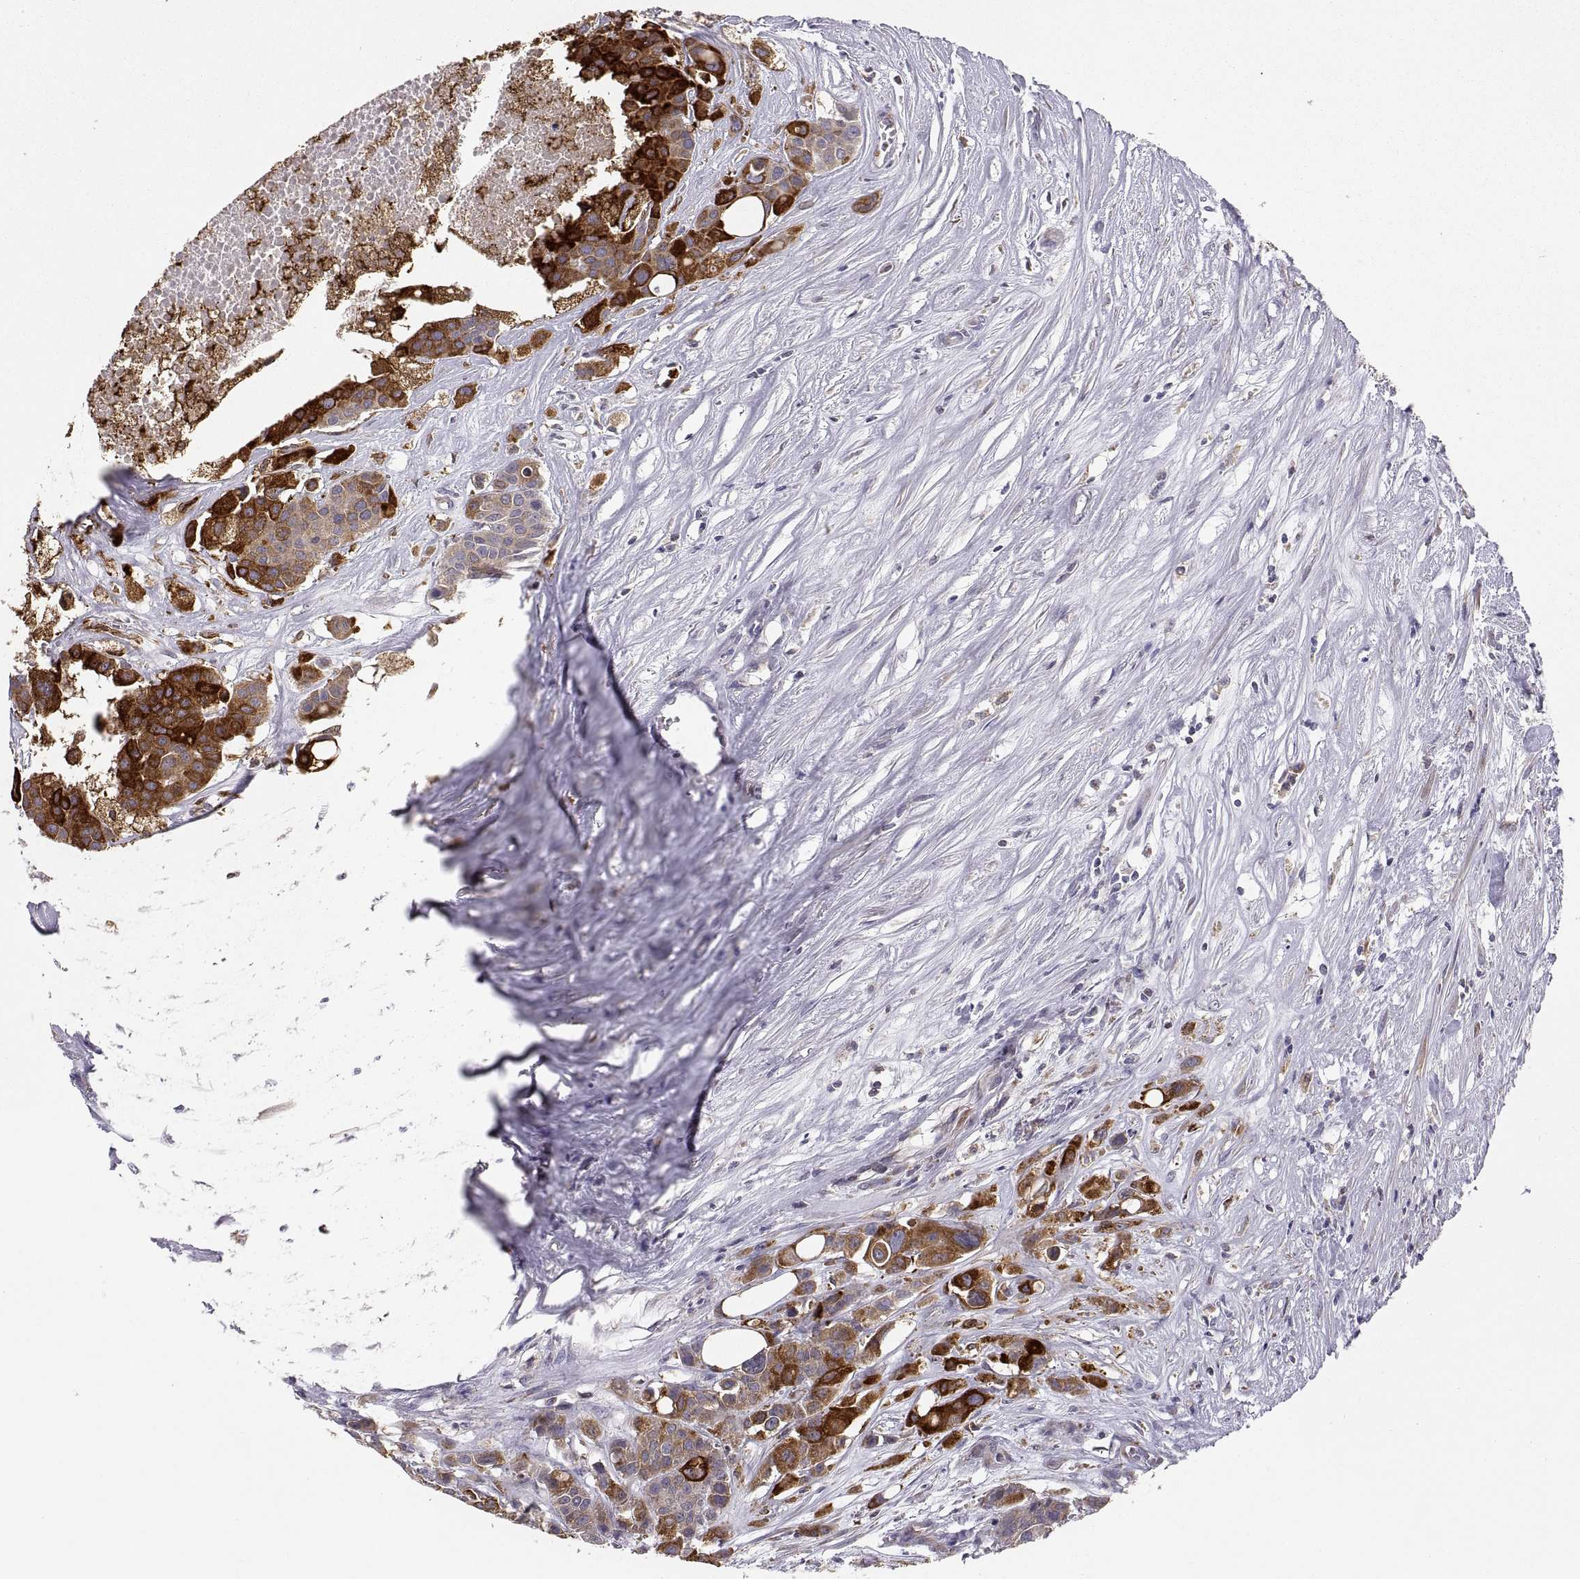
{"staining": {"intensity": "strong", "quantity": "<25%", "location": "cytoplasmic/membranous"}, "tissue": "carcinoid", "cell_type": "Tumor cells", "image_type": "cancer", "snomed": [{"axis": "morphology", "description": "Carcinoid, malignant, NOS"}, {"axis": "topography", "description": "Colon"}], "caption": "Immunohistochemical staining of carcinoid exhibits medium levels of strong cytoplasmic/membranous protein staining in about <25% of tumor cells.", "gene": "ERO1A", "patient": {"sex": "male", "age": 81}}